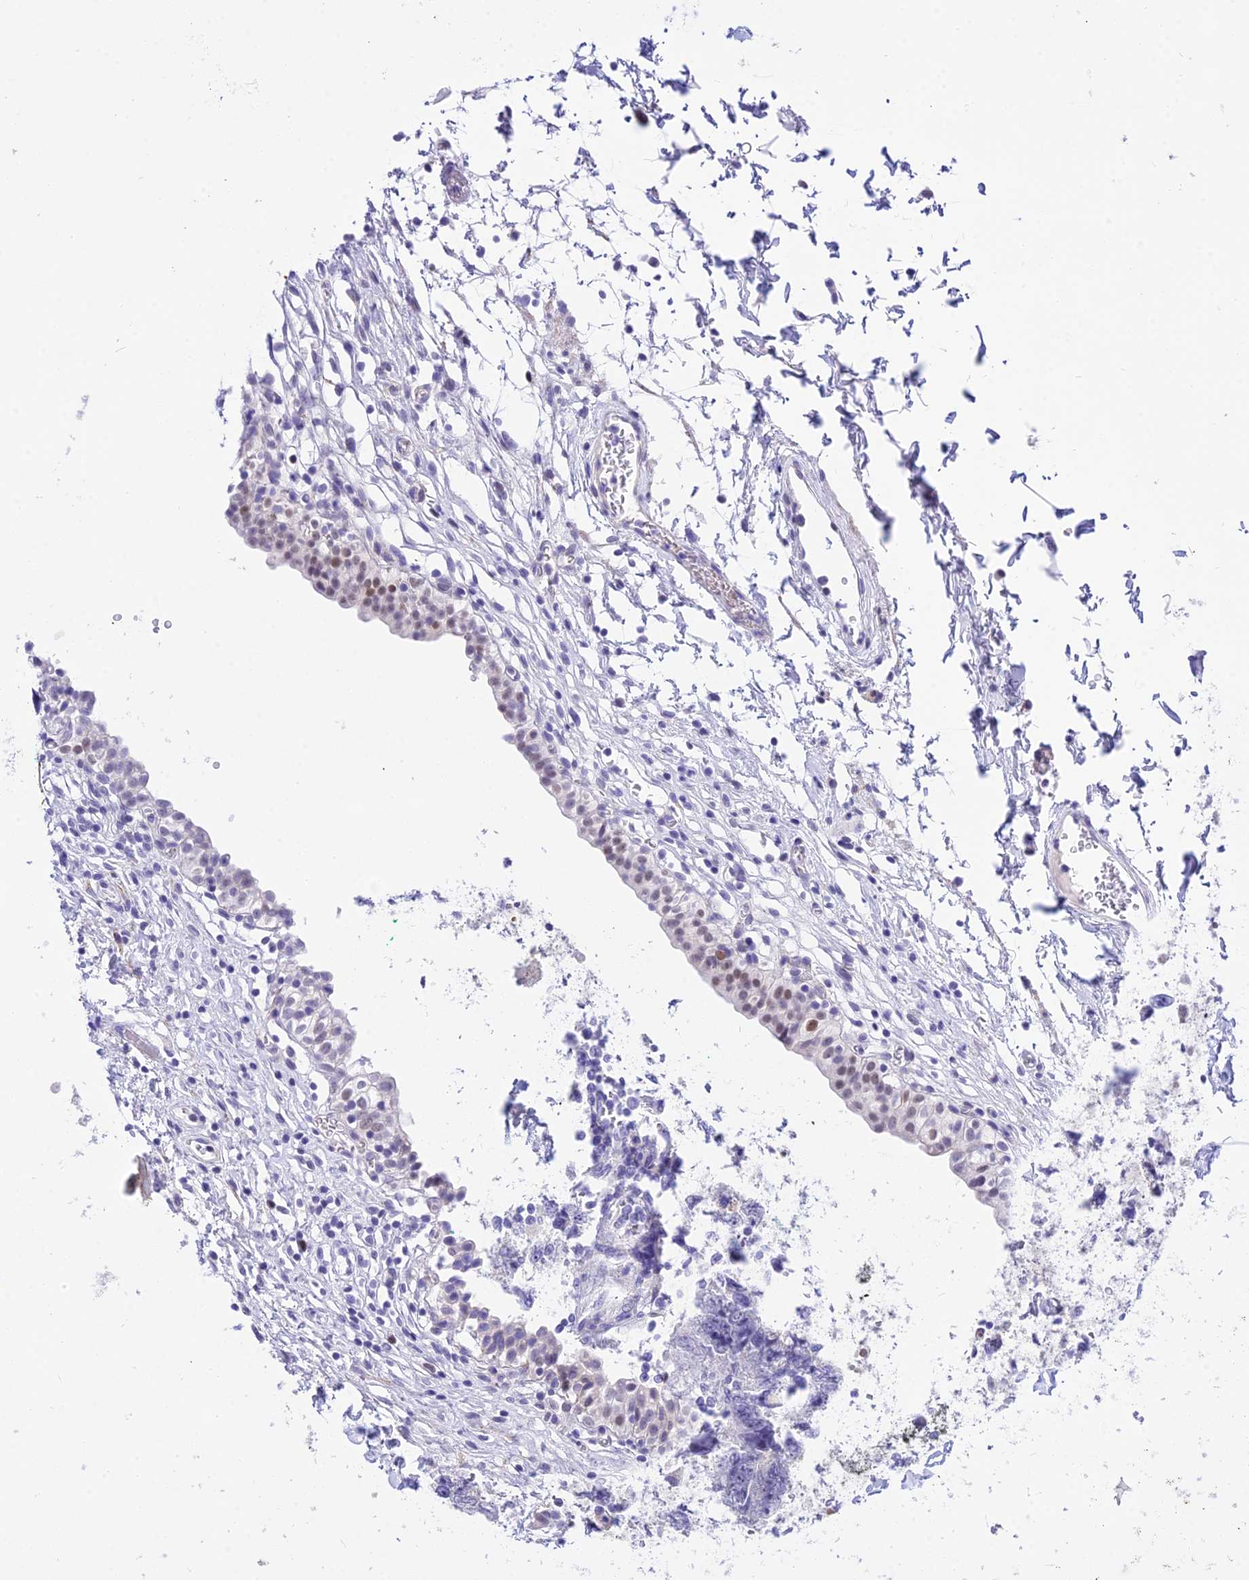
{"staining": {"intensity": "moderate", "quantity": "<25%", "location": "nuclear"}, "tissue": "urinary bladder", "cell_type": "Urothelial cells", "image_type": "normal", "snomed": [{"axis": "morphology", "description": "Normal tissue, NOS"}, {"axis": "topography", "description": "Urinary bladder"}, {"axis": "topography", "description": "Peripheral nerve tissue"}], "caption": "A micrograph of human urinary bladder stained for a protein exhibits moderate nuclear brown staining in urothelial cells. (Stains: DAB (3,3'-diaminobenzidine) in brown, nuclei in blue, Microscopy: brightfield microscopy at high magnification).", "gene": "DEFB107A", "patient": {"sex": "male", "age": 55}}